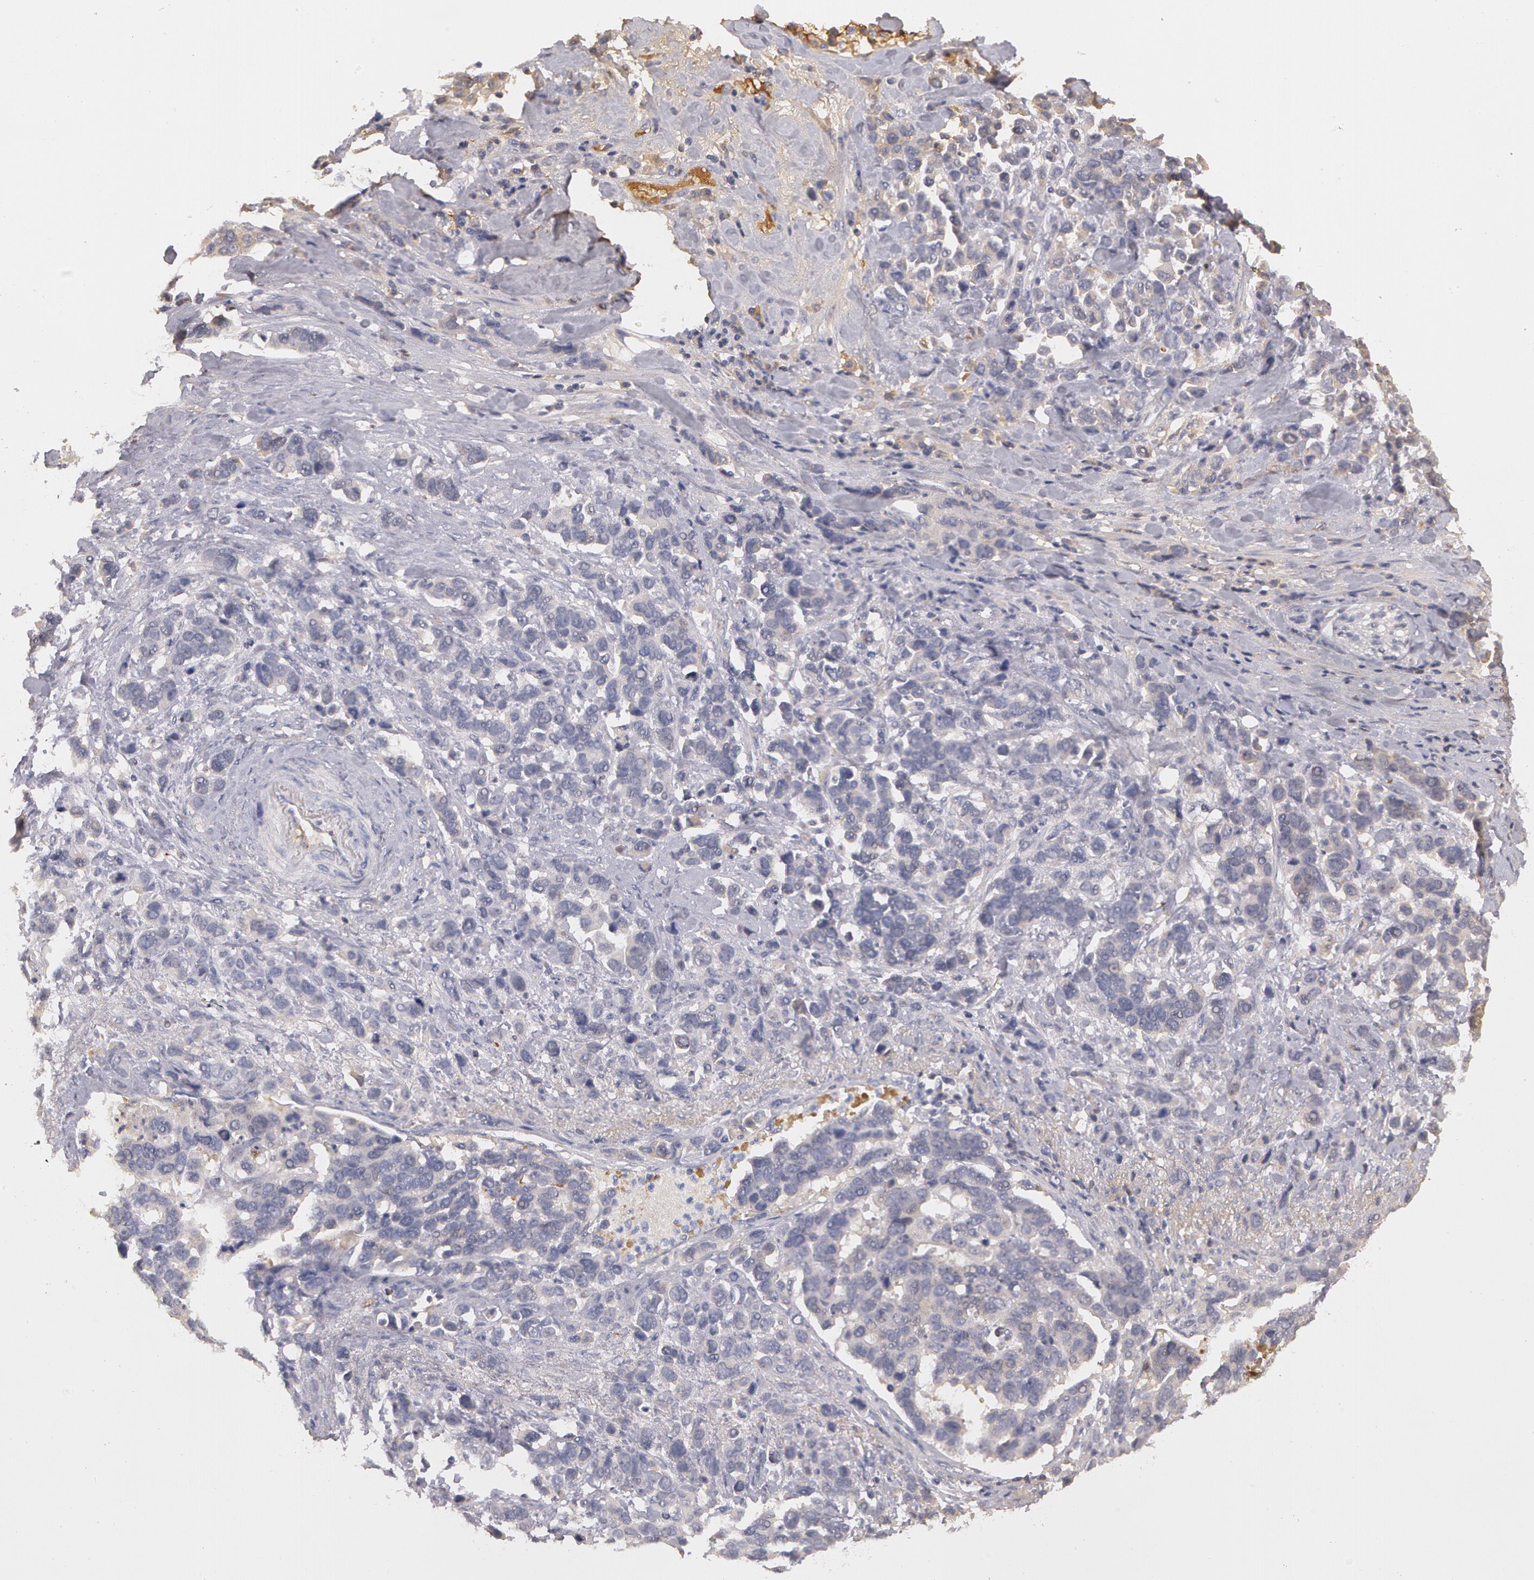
{"staining": {"intensity": "negative", "quantity": "none", "location": "none"}, "tissue": "stomach cancer", "cell_type": "Tumor cells", "image_type": "cancer", "snomed": [{"axis": "morphology", "description": "Adenocarcinoma, NOS"}, {"axis": "topography", "description": "Stomach, upper"}], "caption": "There is no significant positivity in tumor cells of stomach cancer (adenocarcinoma).", "gene": "C1R", "patient": {"sex": "male", "age": 71}}